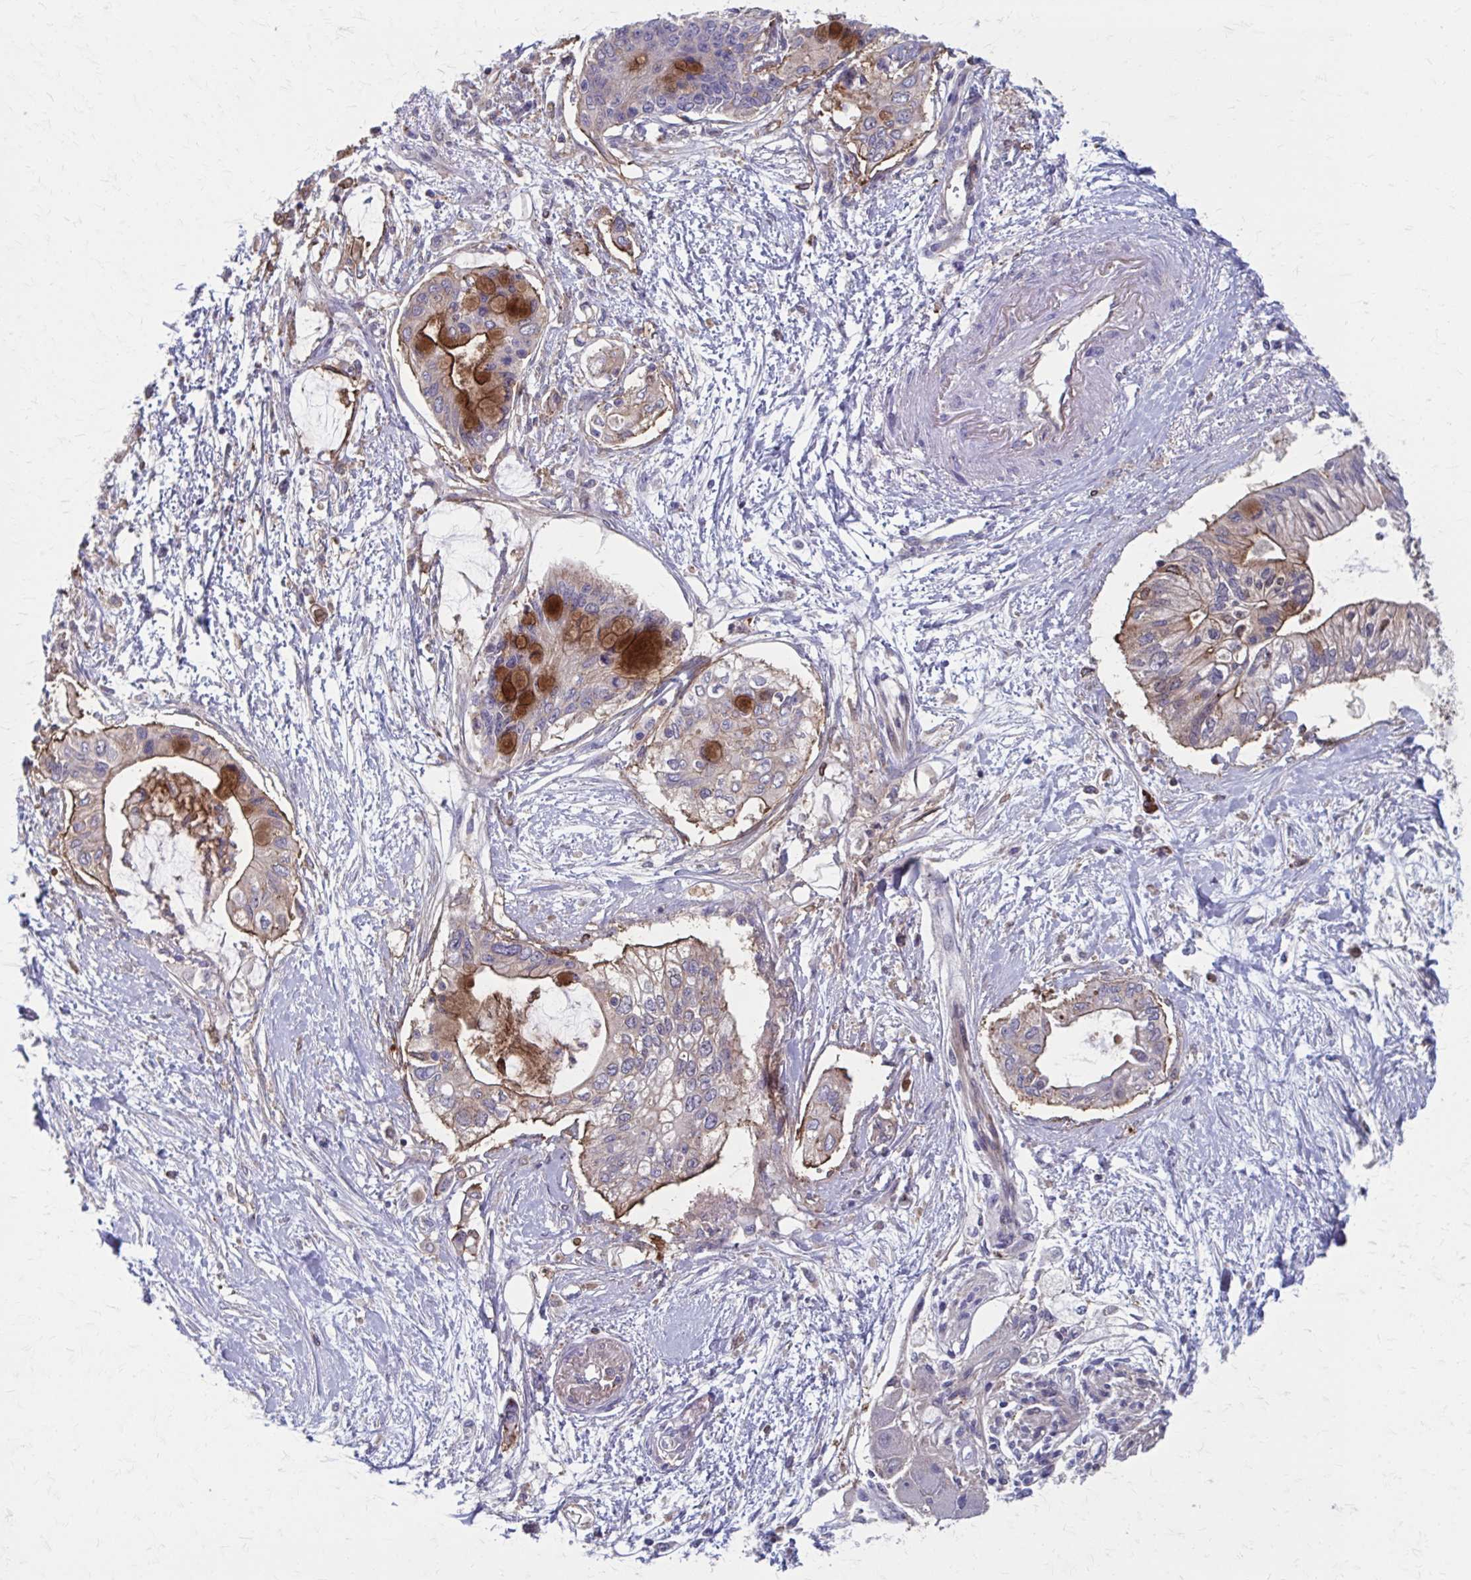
{"staining": {"intensity": "strong", "quantity": "<25%", "location": "cytoplasmic/membranous"}, "tissue": "pancreatic cancer", "cell_type": "Tumor cells", "image_type": "cancer", "snomed": [{"axis": "morphology", "description": "Adenocarcinoma, NOS"}, {"axis": "topography", "description": "Pancreas"}], "caption": "Immunohistochemistry (DAB (3,3'-diaminobenzidine)) staining of adenocarcinoma (pancreatic) demonstrates strong cytoplasmic/membranous protein staining in about <25% of tumor cells.", "gene": "MMP14", "patient": {"sex": "female", "age": 77}}